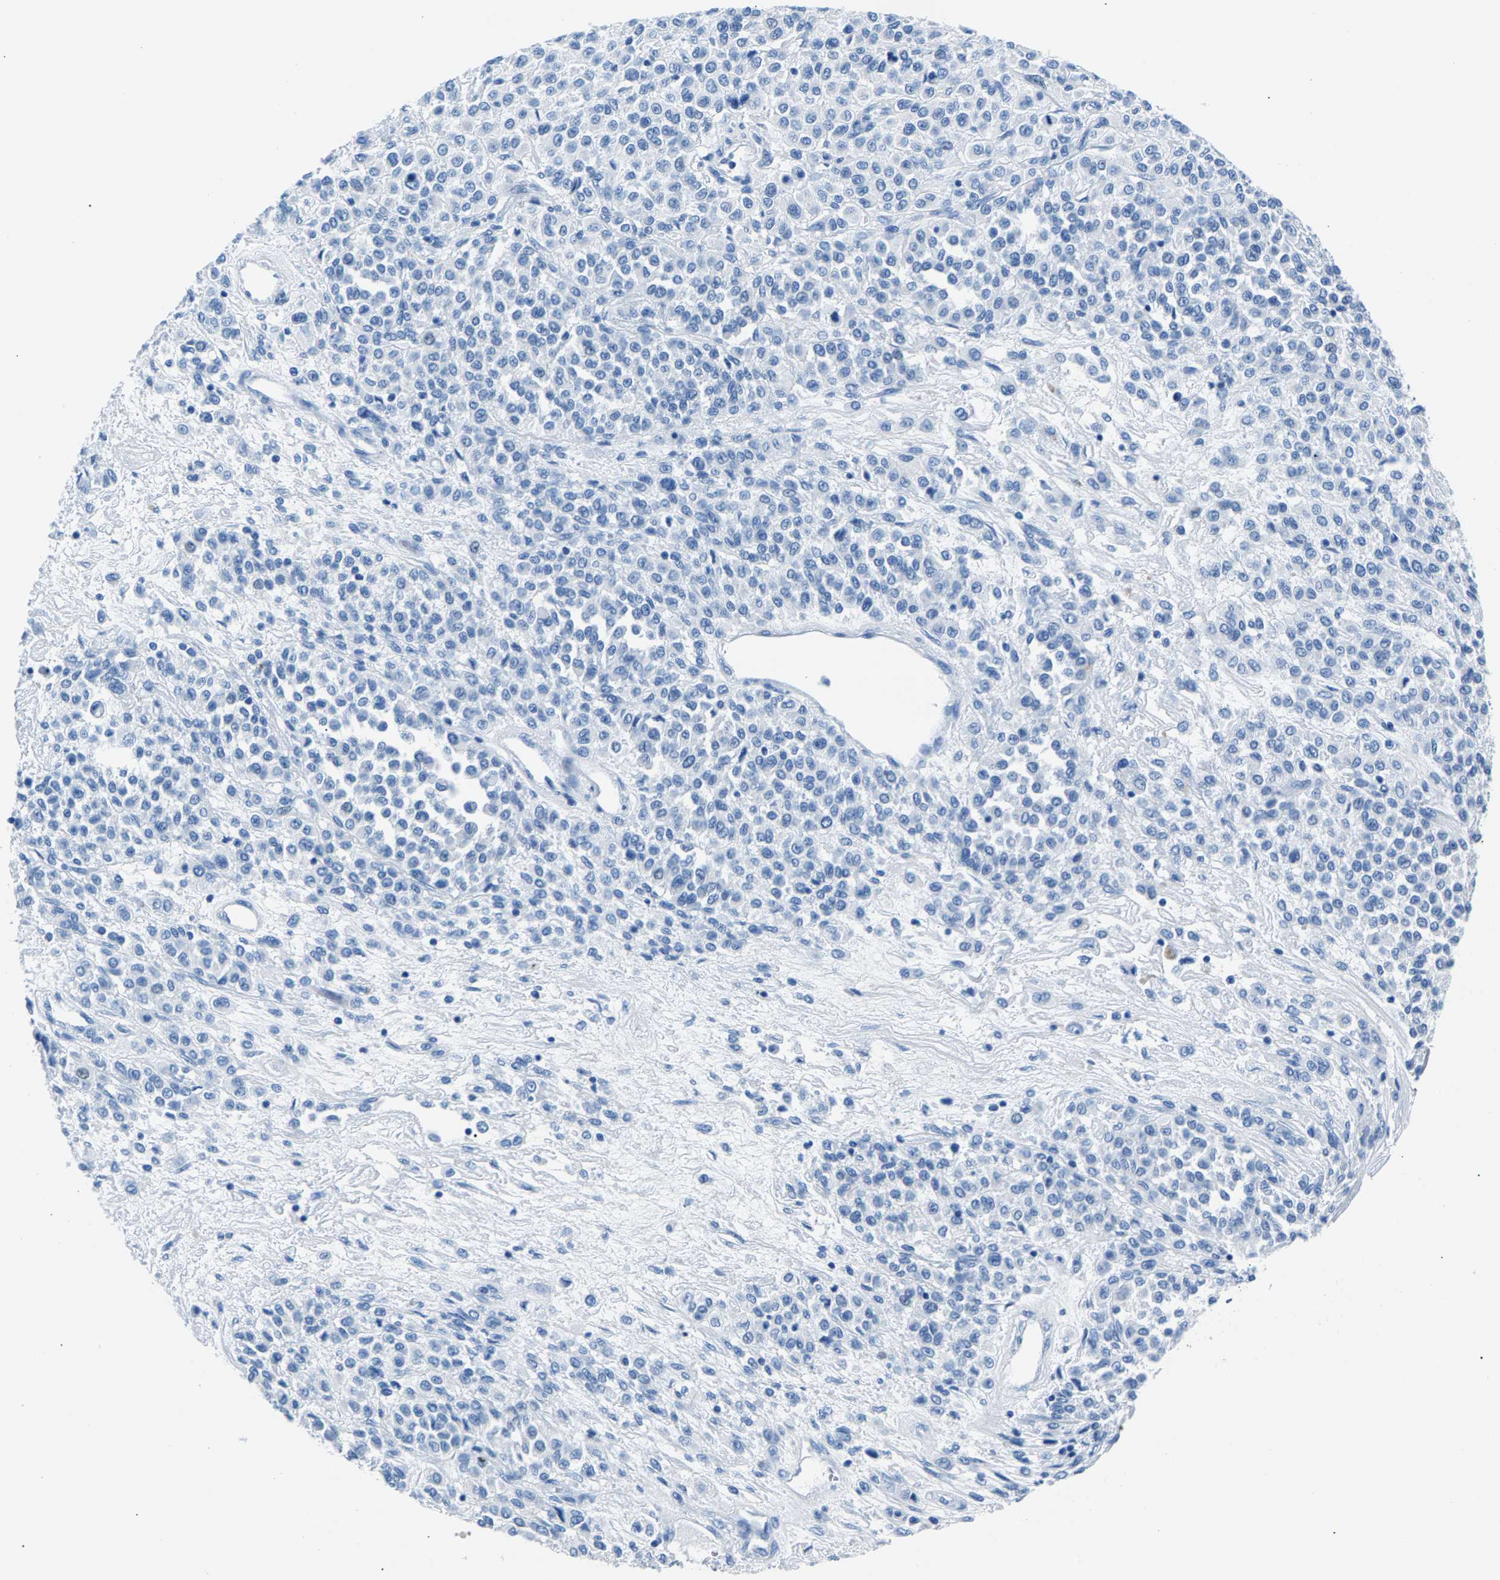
{"staining": {"intensity": "negative", "quantity": "none", "location": "none"}, "tissue": "melanoma", "cell_type": "Tumor cells", "image_type": "cancer", "snomed": [{"axis": "morphology", "description": "Malignant melanoma, Metastatic site"}, {"axis": "topography", "description": "Pancreas"}], "caption": "The photomicrograph exhibits no significant staining in tumor cells of malignant melanoma (metastatic site).", "gene": "CPS1", "patient": {"sex": "female", "age": 30}}